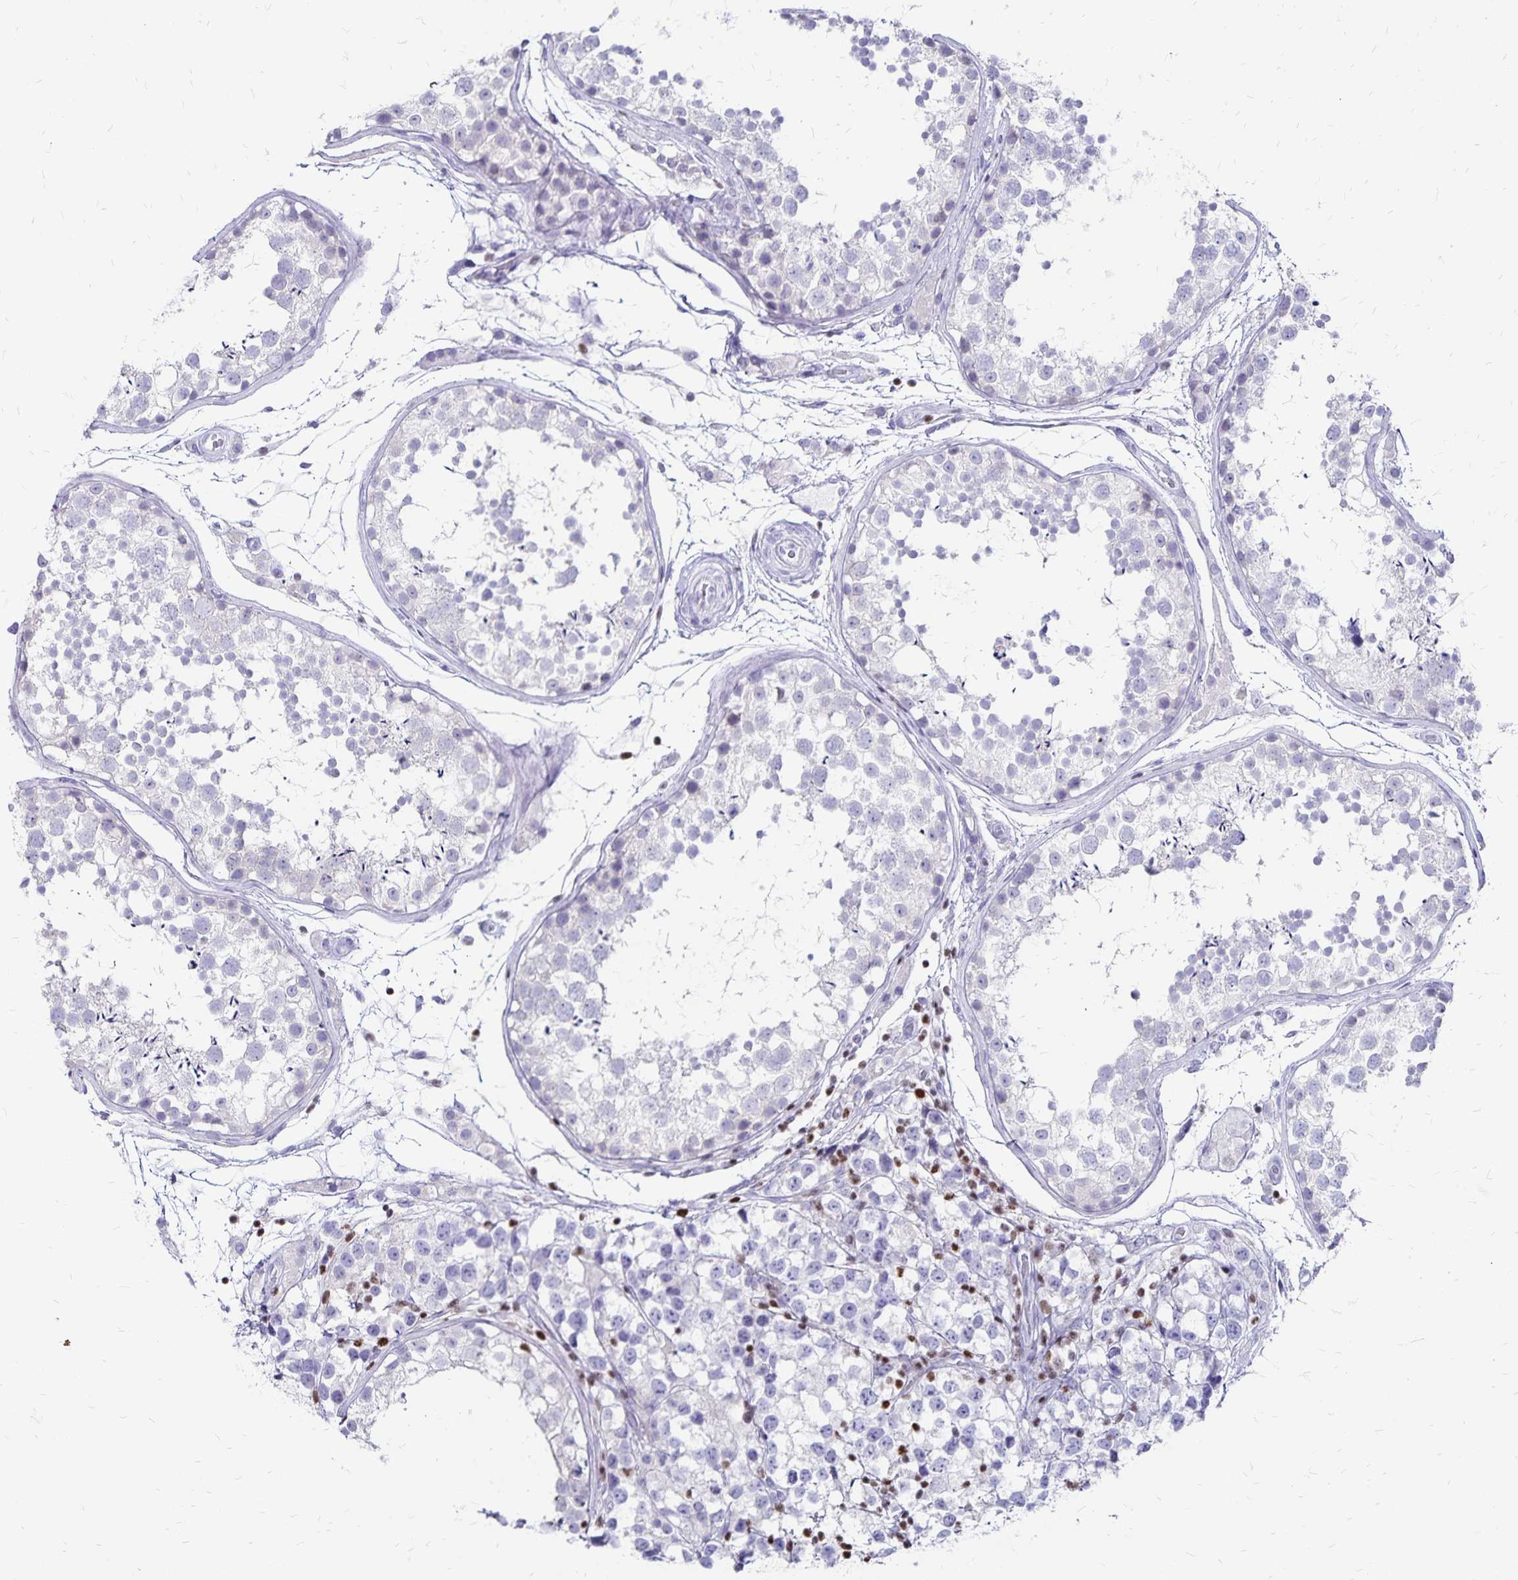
{"staining": {"intensity": "negative", "quantity": "none", "location": "none"}, "tissue": "testis", "cell_type": "Cells in seminiferous ducts", "image_type": "normal", "snomed": [{"axis": "morphology", "description": "Normal tissue, NOS"}, {"axis": "morphology", "description": "Seminoma, NOS"}, {"axis": "topography", "description": "Testis"}], "caption": "This image is of normal testis stained with IHC to label a protein in brown with the nuclei are counter-stained blue. There is no staining in cells in seminiferous ducts. (Stains: DAB (3,3'-diaminobenzidine) IHC with hematoxylin counter stain, Microscopy: brightfield microscopy at high magnification).", "gene": "IKZF1", "patient": {"sex": "male", "age": 29}}